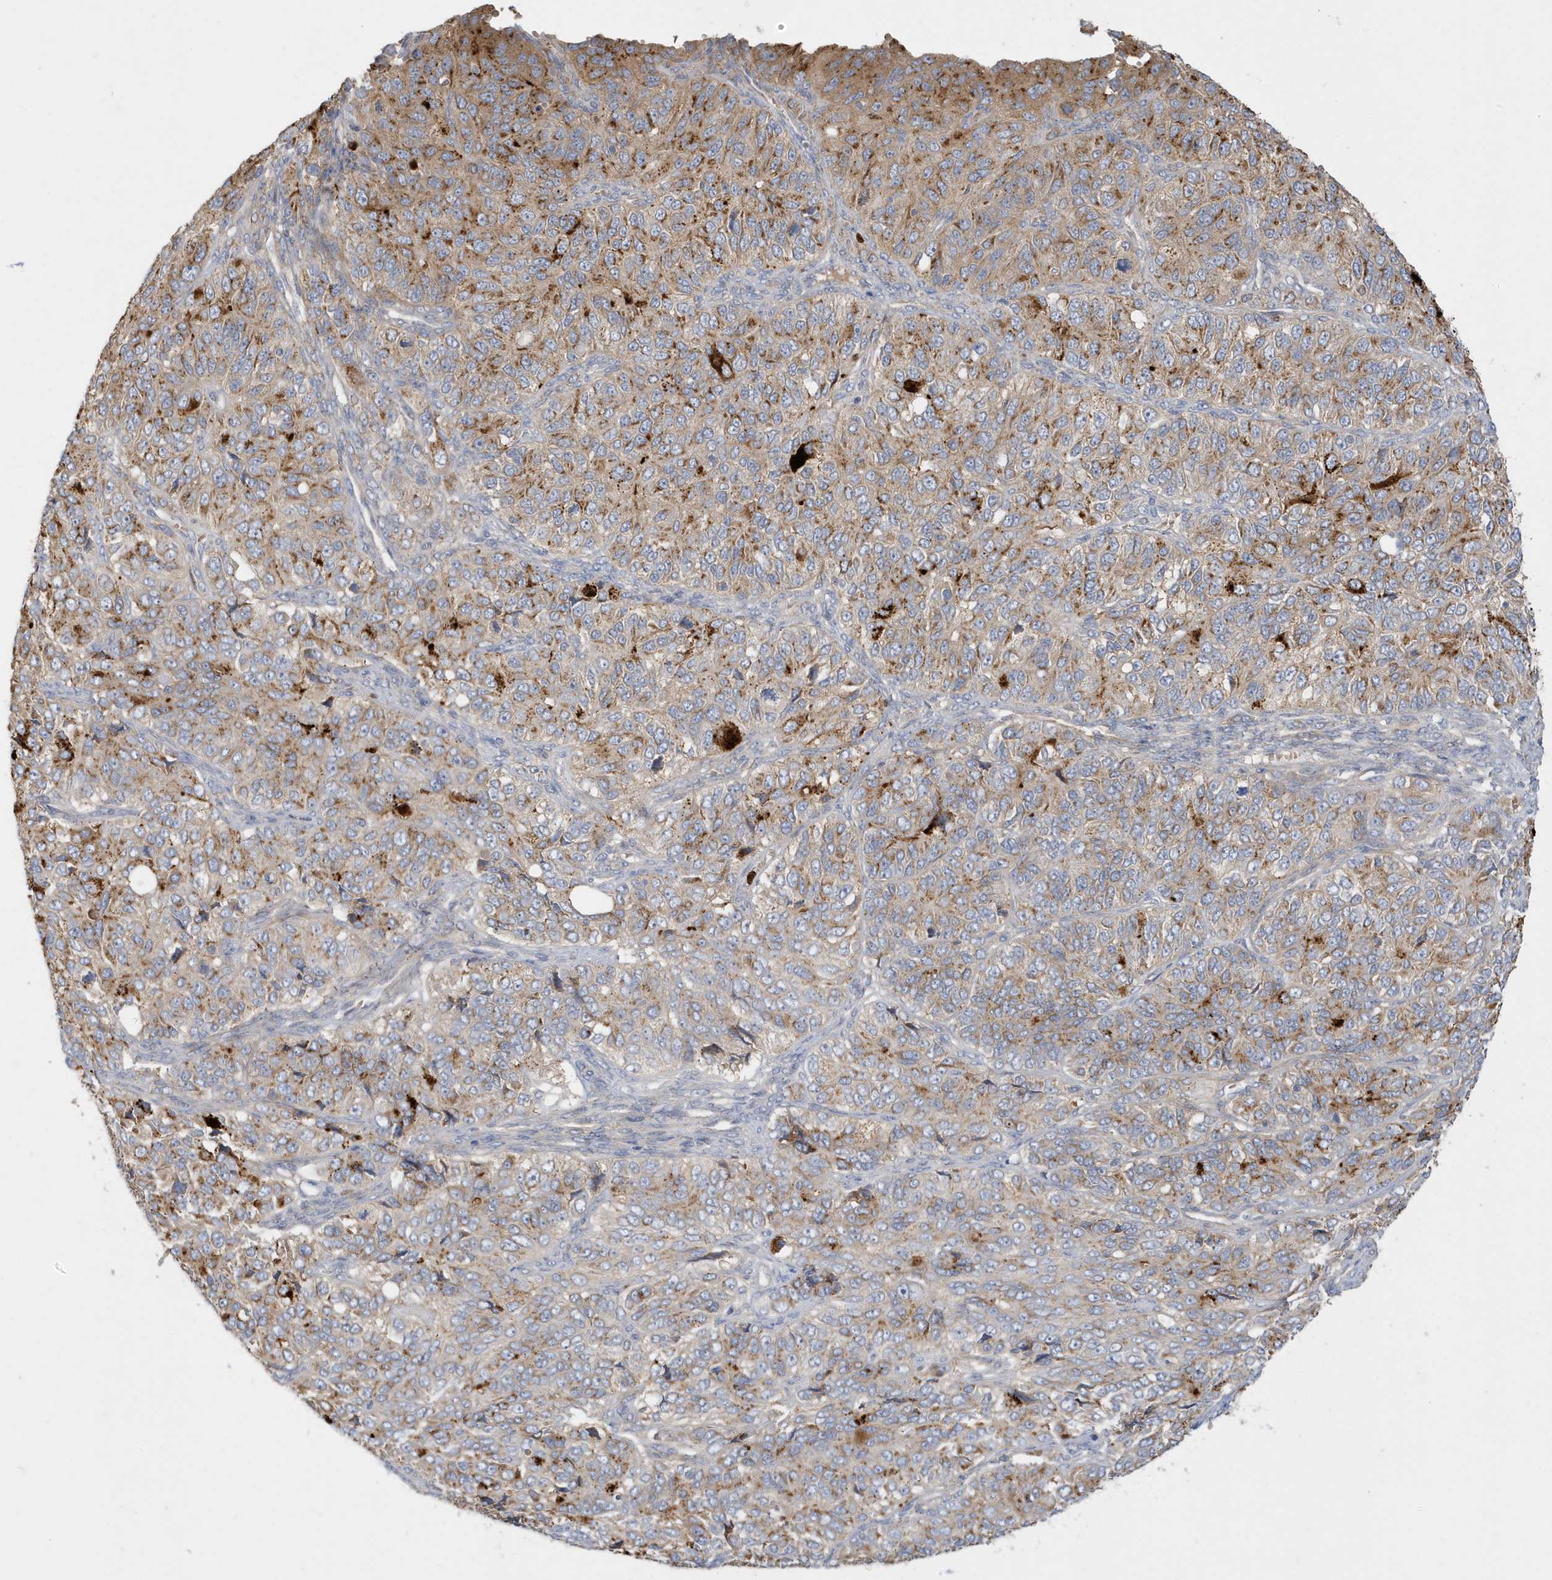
{"staining": {"intensity": "moderate", "quantity": "25%-75%", "location": "cytoplasmic/membranous"}, "tissue": "ovarian cancer", "cell_type": "Tumor cells", "image_type": "cancer", "snomed": [{"axis": "morphology", "description": "Carcinoma, endometroid"}, {"axis": "topography", "description": "Ovary"}], "caption": "Immunohistochemistry (IHC) histopathology image of human ovarian cancer stained for a protein (brown), which displays medium levels of moderate cytoplasmic/membranous staining in approximately 25%-75% of tumor cells.", "gene": "DPP9", "patient": {"sex": "female", "age": 51}}